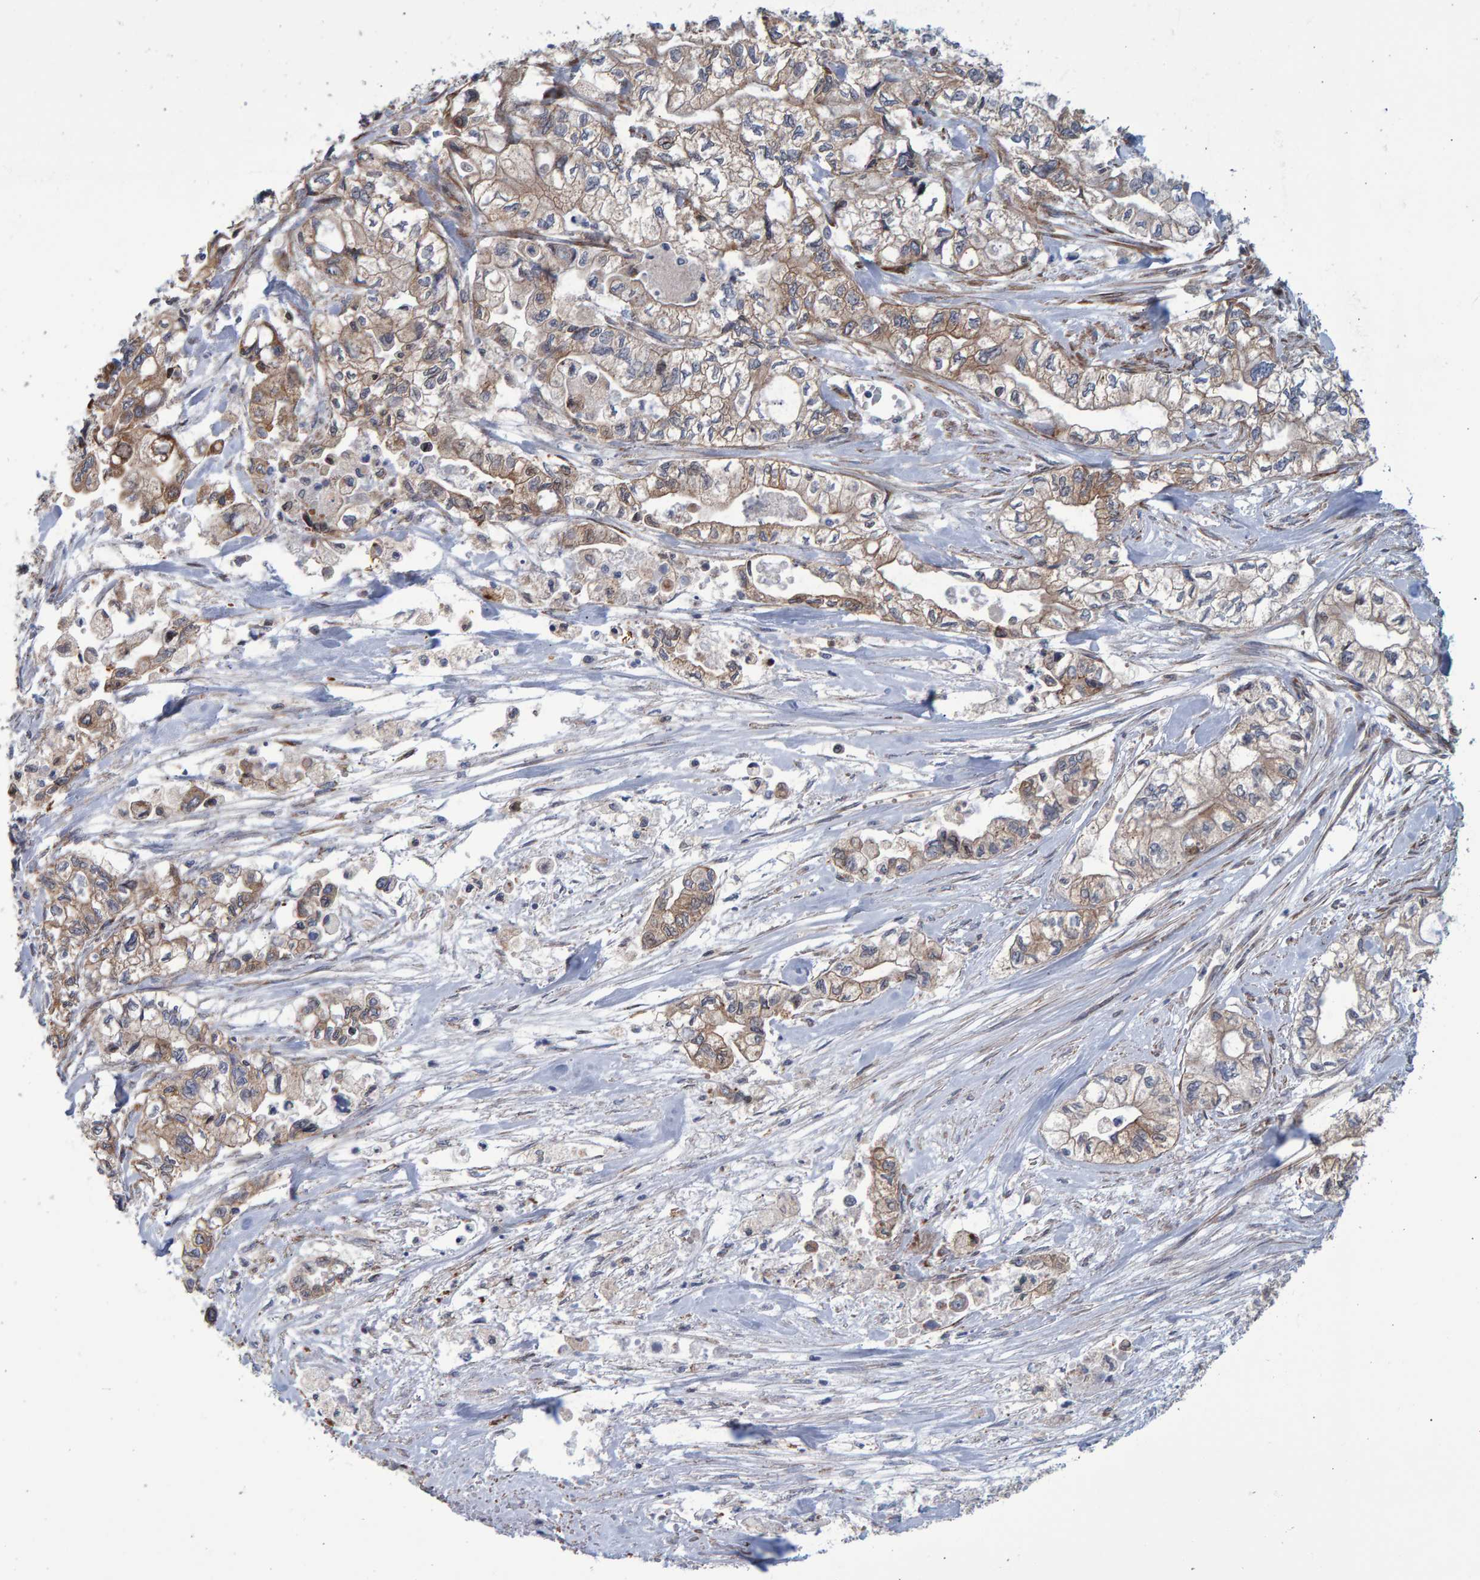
{"staining": {"intensity": "weak", "quantity": ">75%", "location": "cytoplasmic/membranous"}, "tissue": "pancreatic cancer", "cell_type": "Tumor cells", "image_type": "cancer", "snomed": [{"axis": "morphology", "description": "Adenocarcinoma, NOS"}, {"axis": "topography", "description": "Pancreas"}], "caption": "A brown stain highlights weak cytoplasmic/membranous positivity of a protein in human pancreatic adenocarcinoma tumor cells. (Brightfield microscopy of DAB IHC at high magnification).", "gene": "LRBA", "patient": {"sex": "male", "age": 79}}